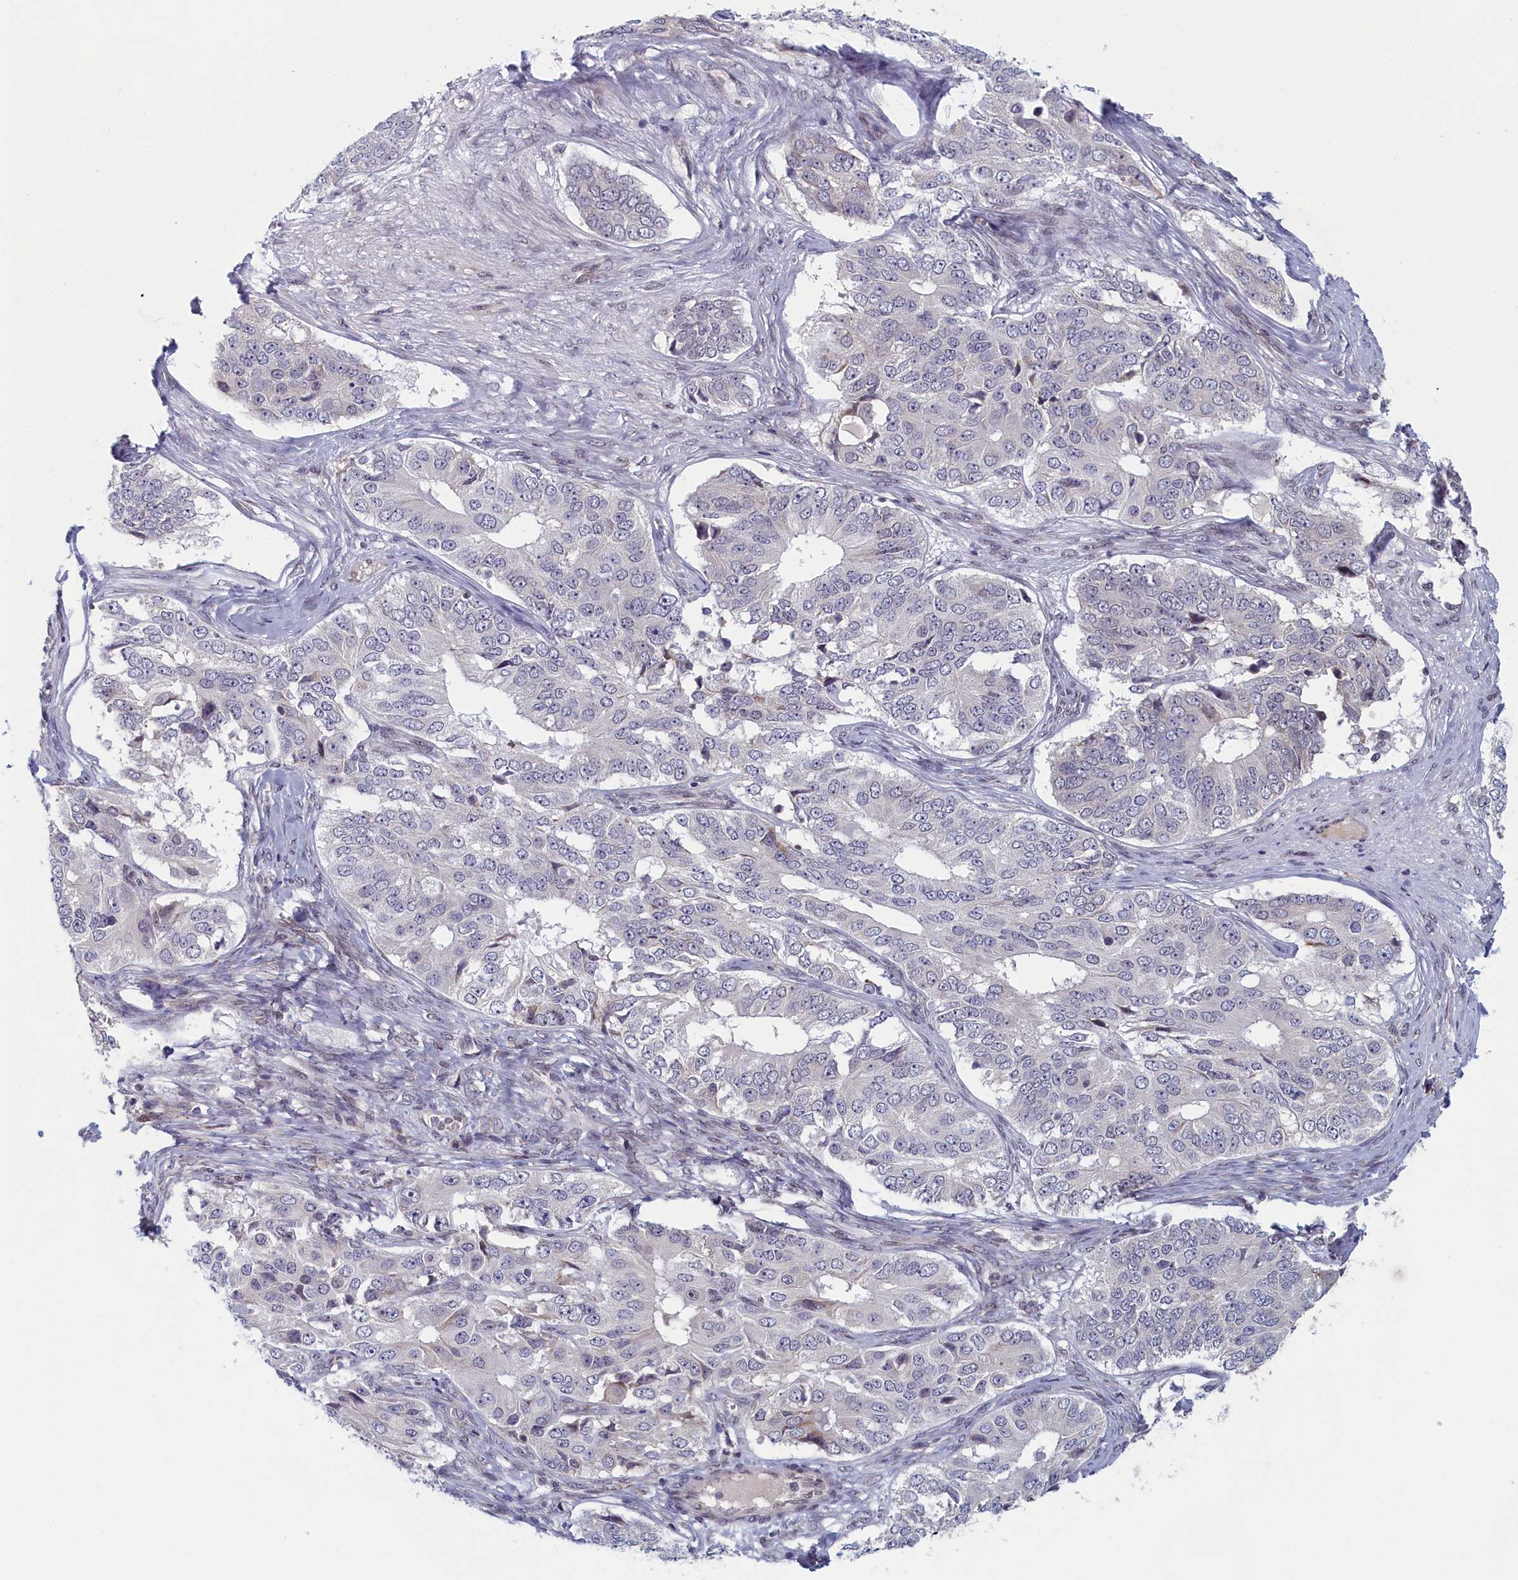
{"staining": {"intensity": "negative", "quantity": "none", "location": "none"}, "tissue": "ovarian cancer", "cell_type": "Tumor cells", "image_type": "cancer", "snomed": [{"axis": "morphology", "description": "Carcinoma, endometroid"}, {"axis": "topography", "description": "Ovary"}], "caption": "This image is of ovarian cancer (endometroid carcinoma) stained with IHC to label a protein in brown with the nuclei are counter-stained blue. There is no expression in tumor cells.", "gene": "DNAJC17", "patient": {"sex": "female", "age": 51}}